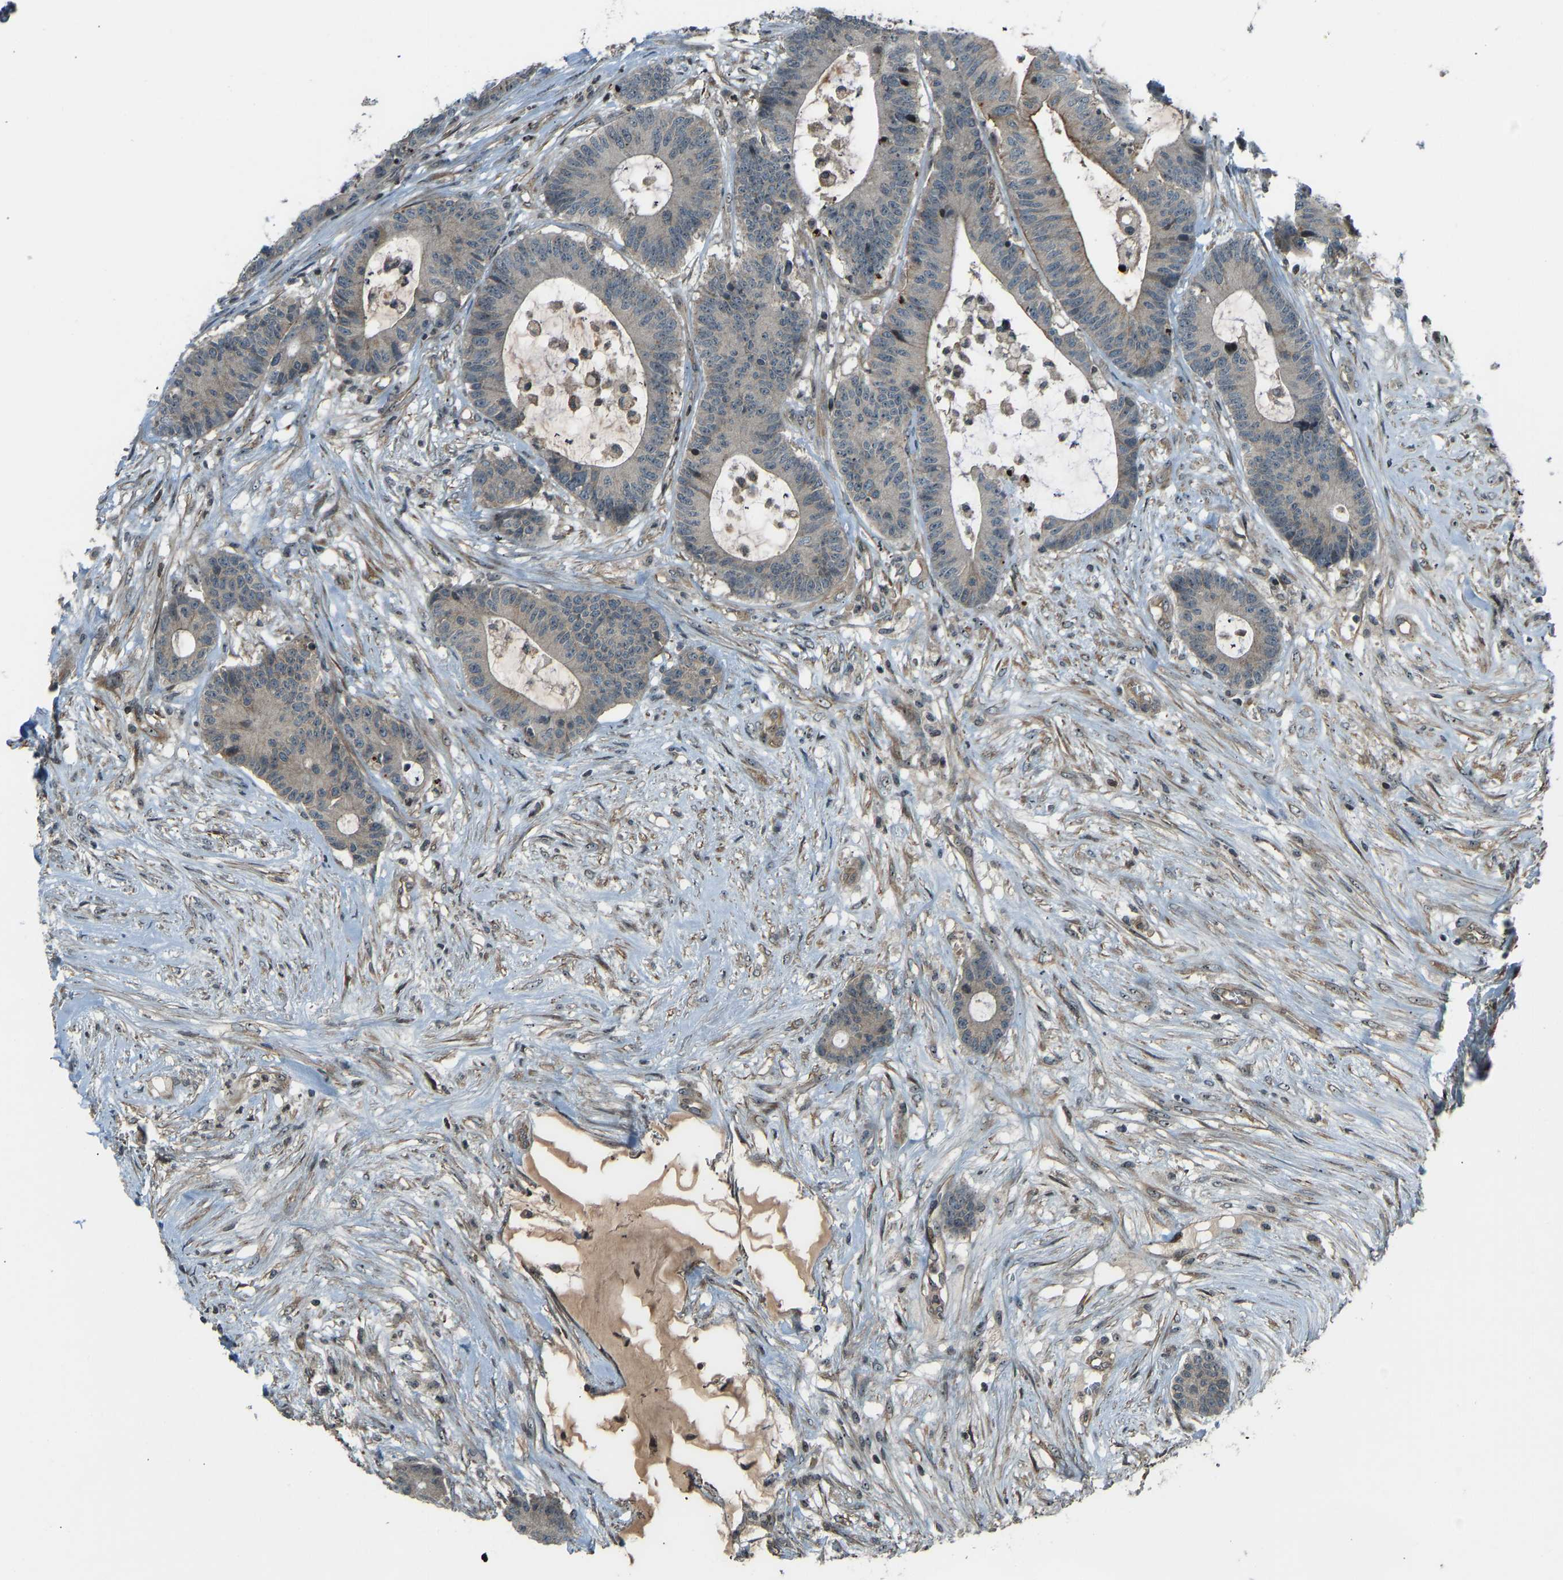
{"staining": {"intensity": "moderate", "quantity": "<25%", "location": "cytoplasmic/membranous"}, "tissue": "colorectal cancer", "cell_type": "Tumor cells", "image_type": "cancer", "snomed": [{"axis": "morphology", "description": "Adenocarcinoma, NOS"}, {"axis": "topography", "description": "Colon"}], "caption": "A brown stain labels moderate cytoplasmic/membranous staining of a protein in human colorectal cancer tumor cells. The protein of interest is stained brown, and the nuclei are stained in blue (DAB IHC with brightfield microscopy, high magnification).", "gene": "SVOPL", "patient": {"sex": "female", "age": 84}}